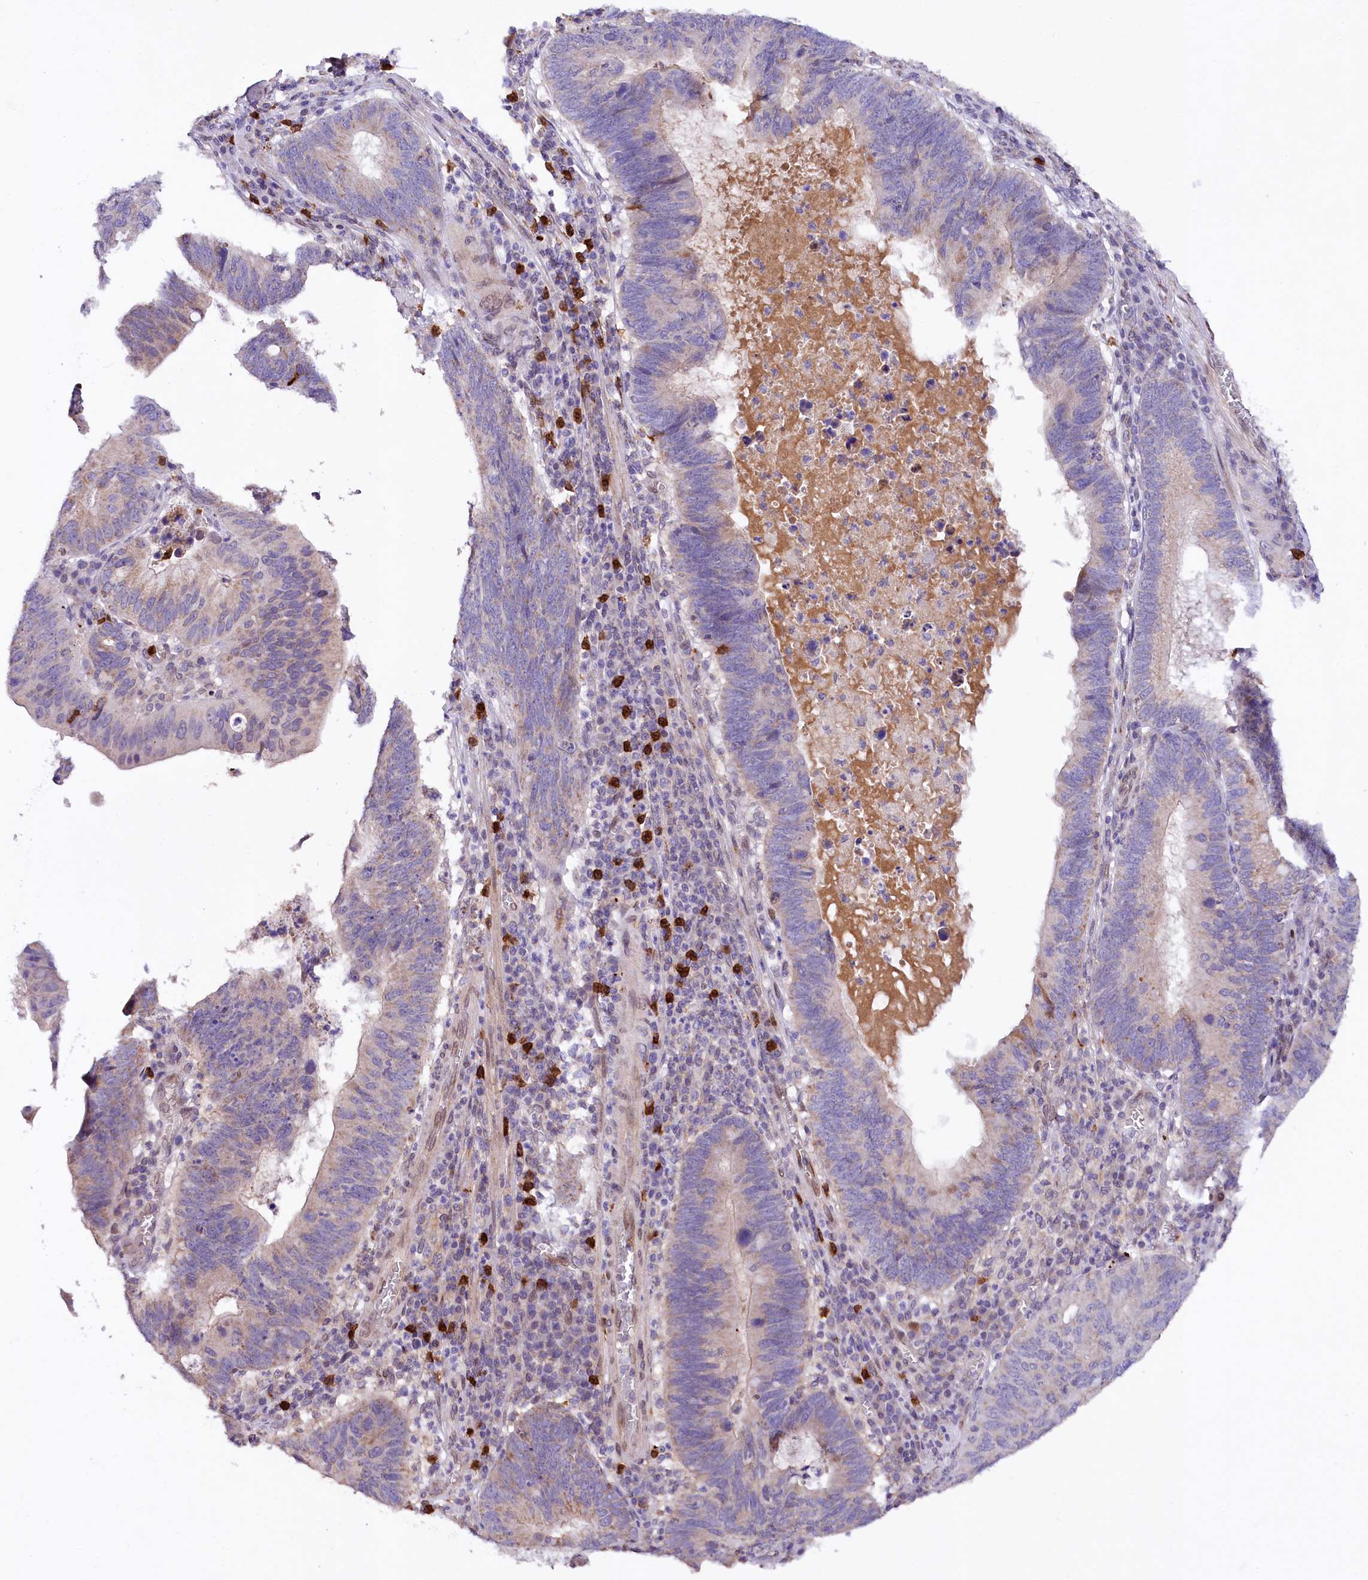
{"staining": {"intensity": "weak", "quantity": "<25%", "location": "cytoplasmic/membranous"}, "tissue": "stomach cancer", "cell_type": "Tumor cells", "image_type": "cancer", "snomed": [{"axis": "morphology", "description": "Adenocarcinoma, NOS"}, {"axis": "topography", "description": "Stomach"}], "caption": "Immunohistochemical staining of human stomach adenocarcinoma exhibits no significant expression in tumor cells.", "gene": "ZNF226", "patient": {"sex": "male", "age": 59}}